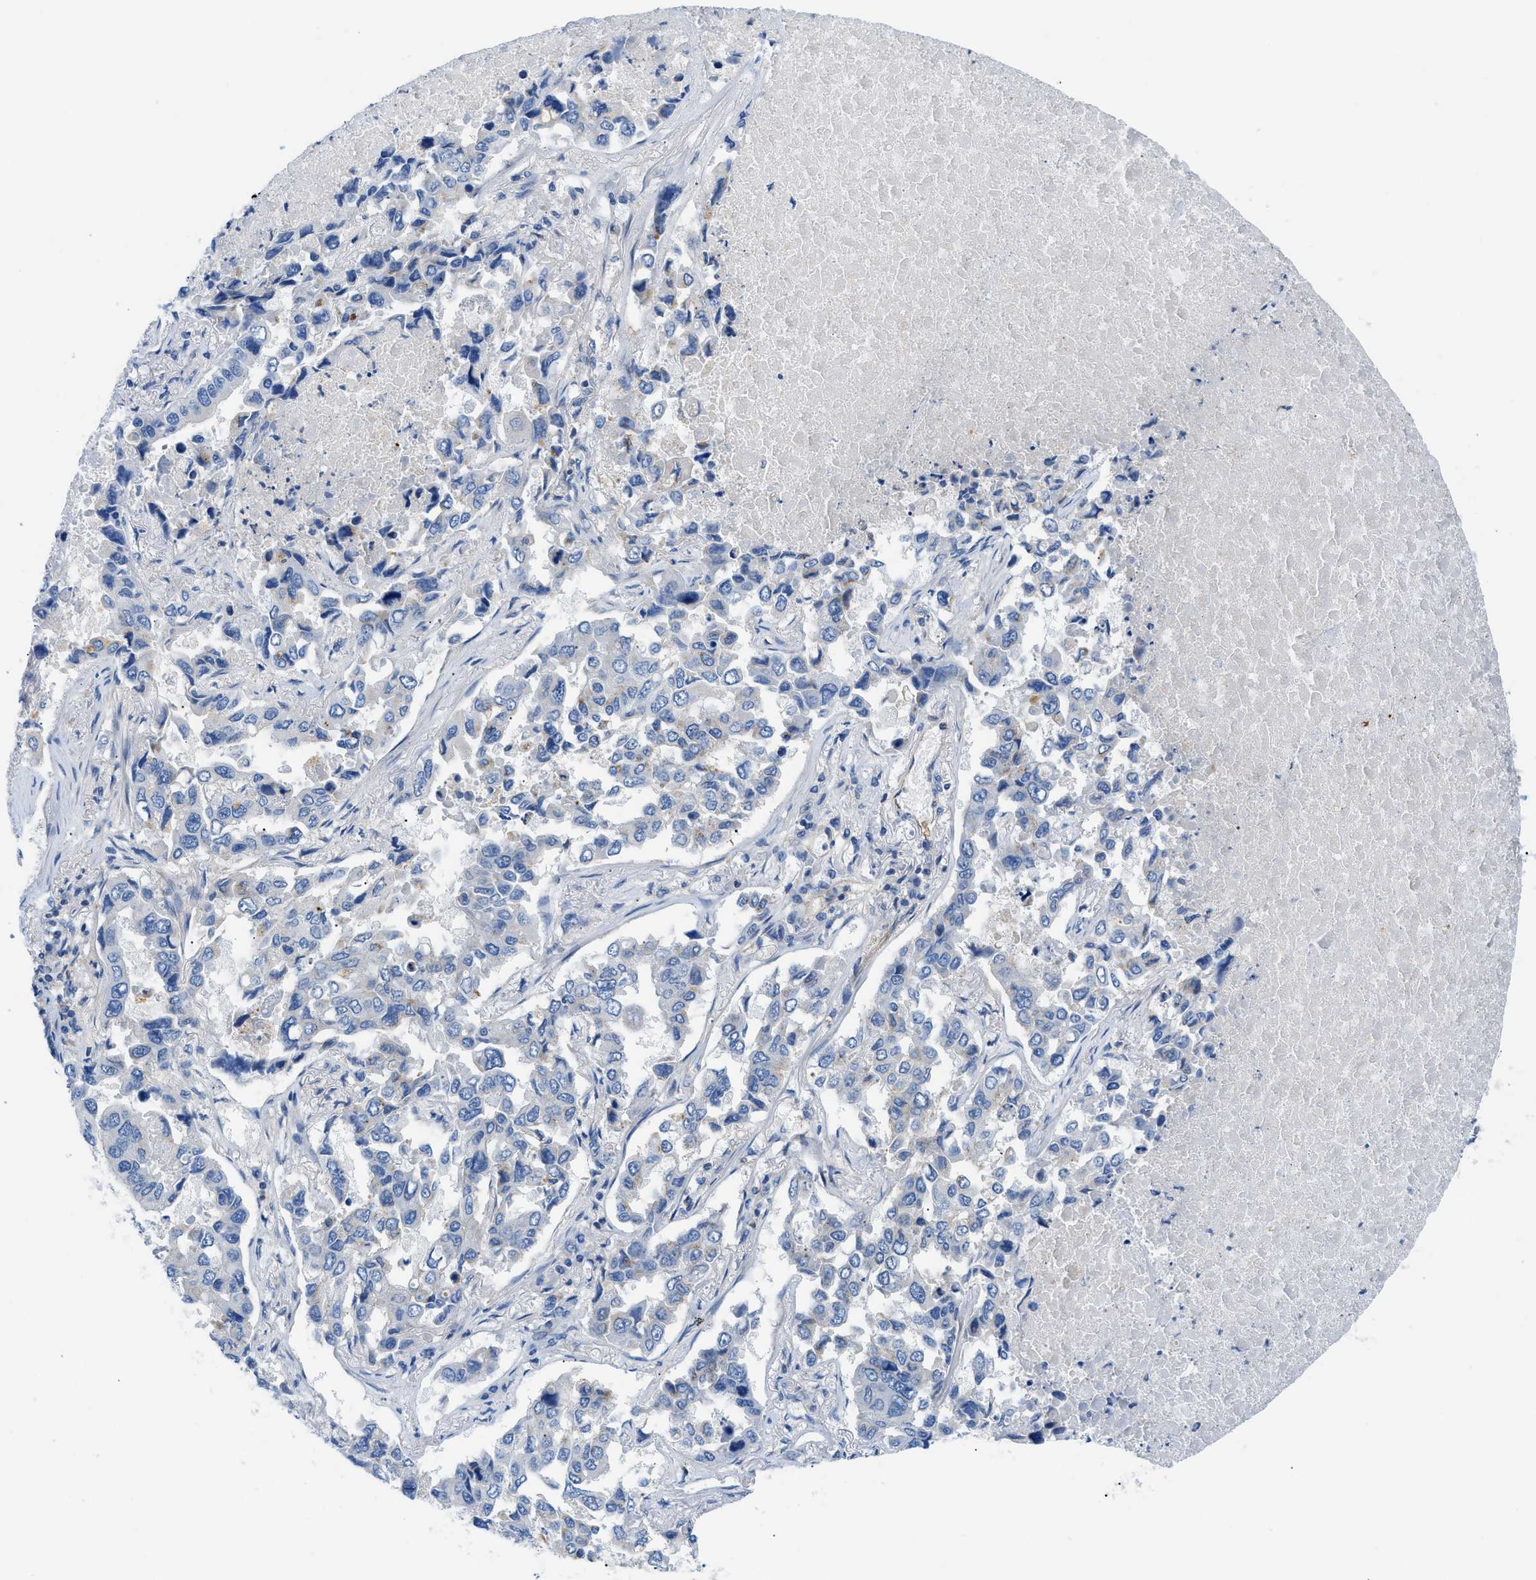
{"staining": {"intensity": "negative", "quantity": "none", "location": "none"}, "tissue": "lung cancer", "cell_type": "Tumor cells", "image_type": "cancer", "snomed": [{"axis": "morphology", "description": "Adenocarcinoma, NOS"}, {"axis": "topography", "description": "Lung"}], "caption": "DAB immunohistochemical staining of adenocarcinoma (lung) demonstrates no significant positivity in tumor cells.", "gene": "ORAI1", "patient": {"sex": "male", "age": 64}}